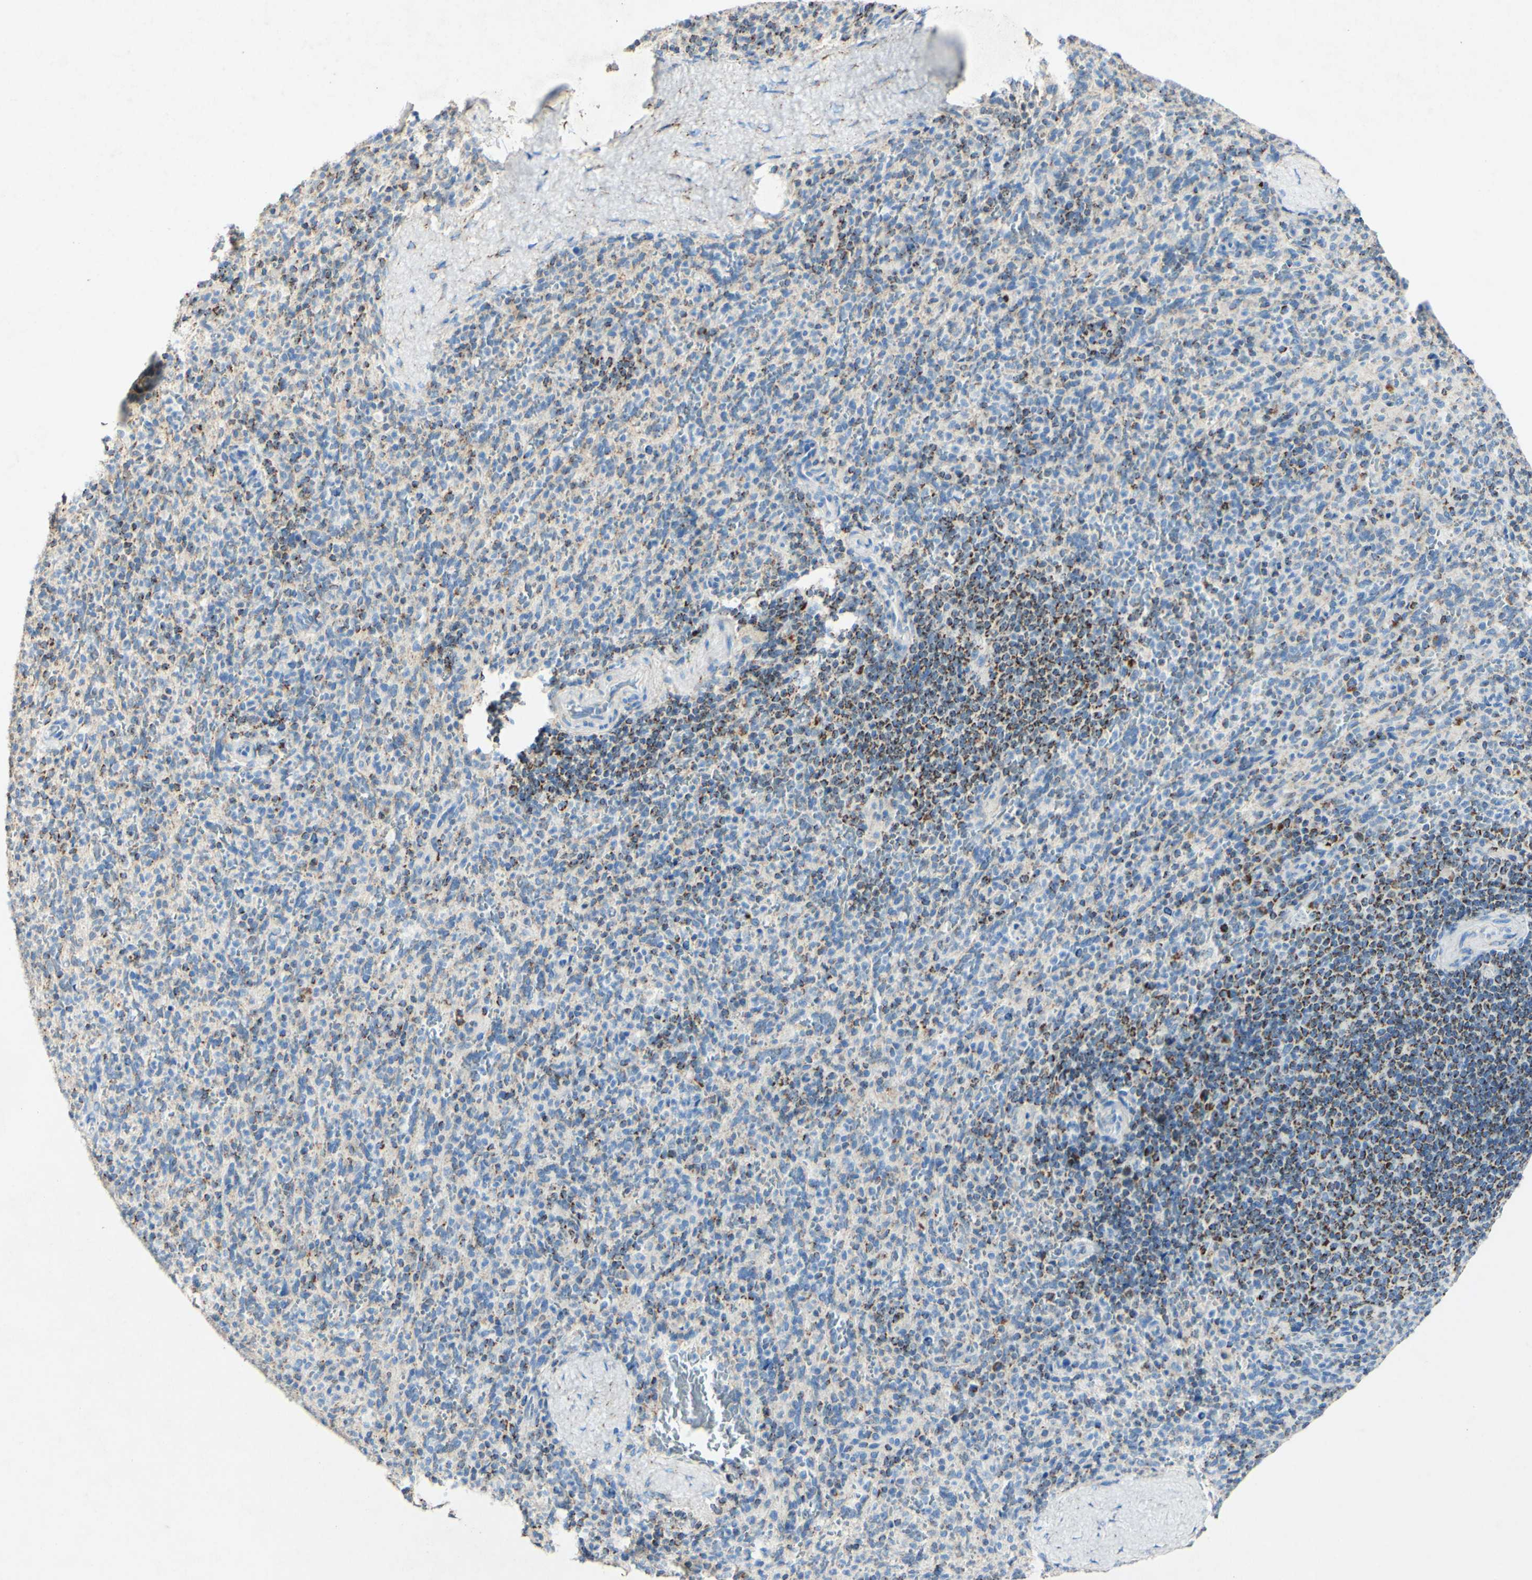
{"staining": {"intensity": "negative", "quantity": "none", "location": "none"}, "tissue": "spleen", "cell_type": "Cells in red pulp", "image_type": "normal", "snomed": [{"axis": "morphology", "description": "Normal tissue, NOS"}, {"axis": "topography", "description": "Spleen"}], "caption": "High power microscopy image of an immunohistochemistry (IHC) photomicrograph of normal spleen, revealing no significant staining in cells in red pulp. (IHC, brightfield microscopy, high magnification).", "gene": "OXCT1", "patient": {"sex": "male", "age": 36}}